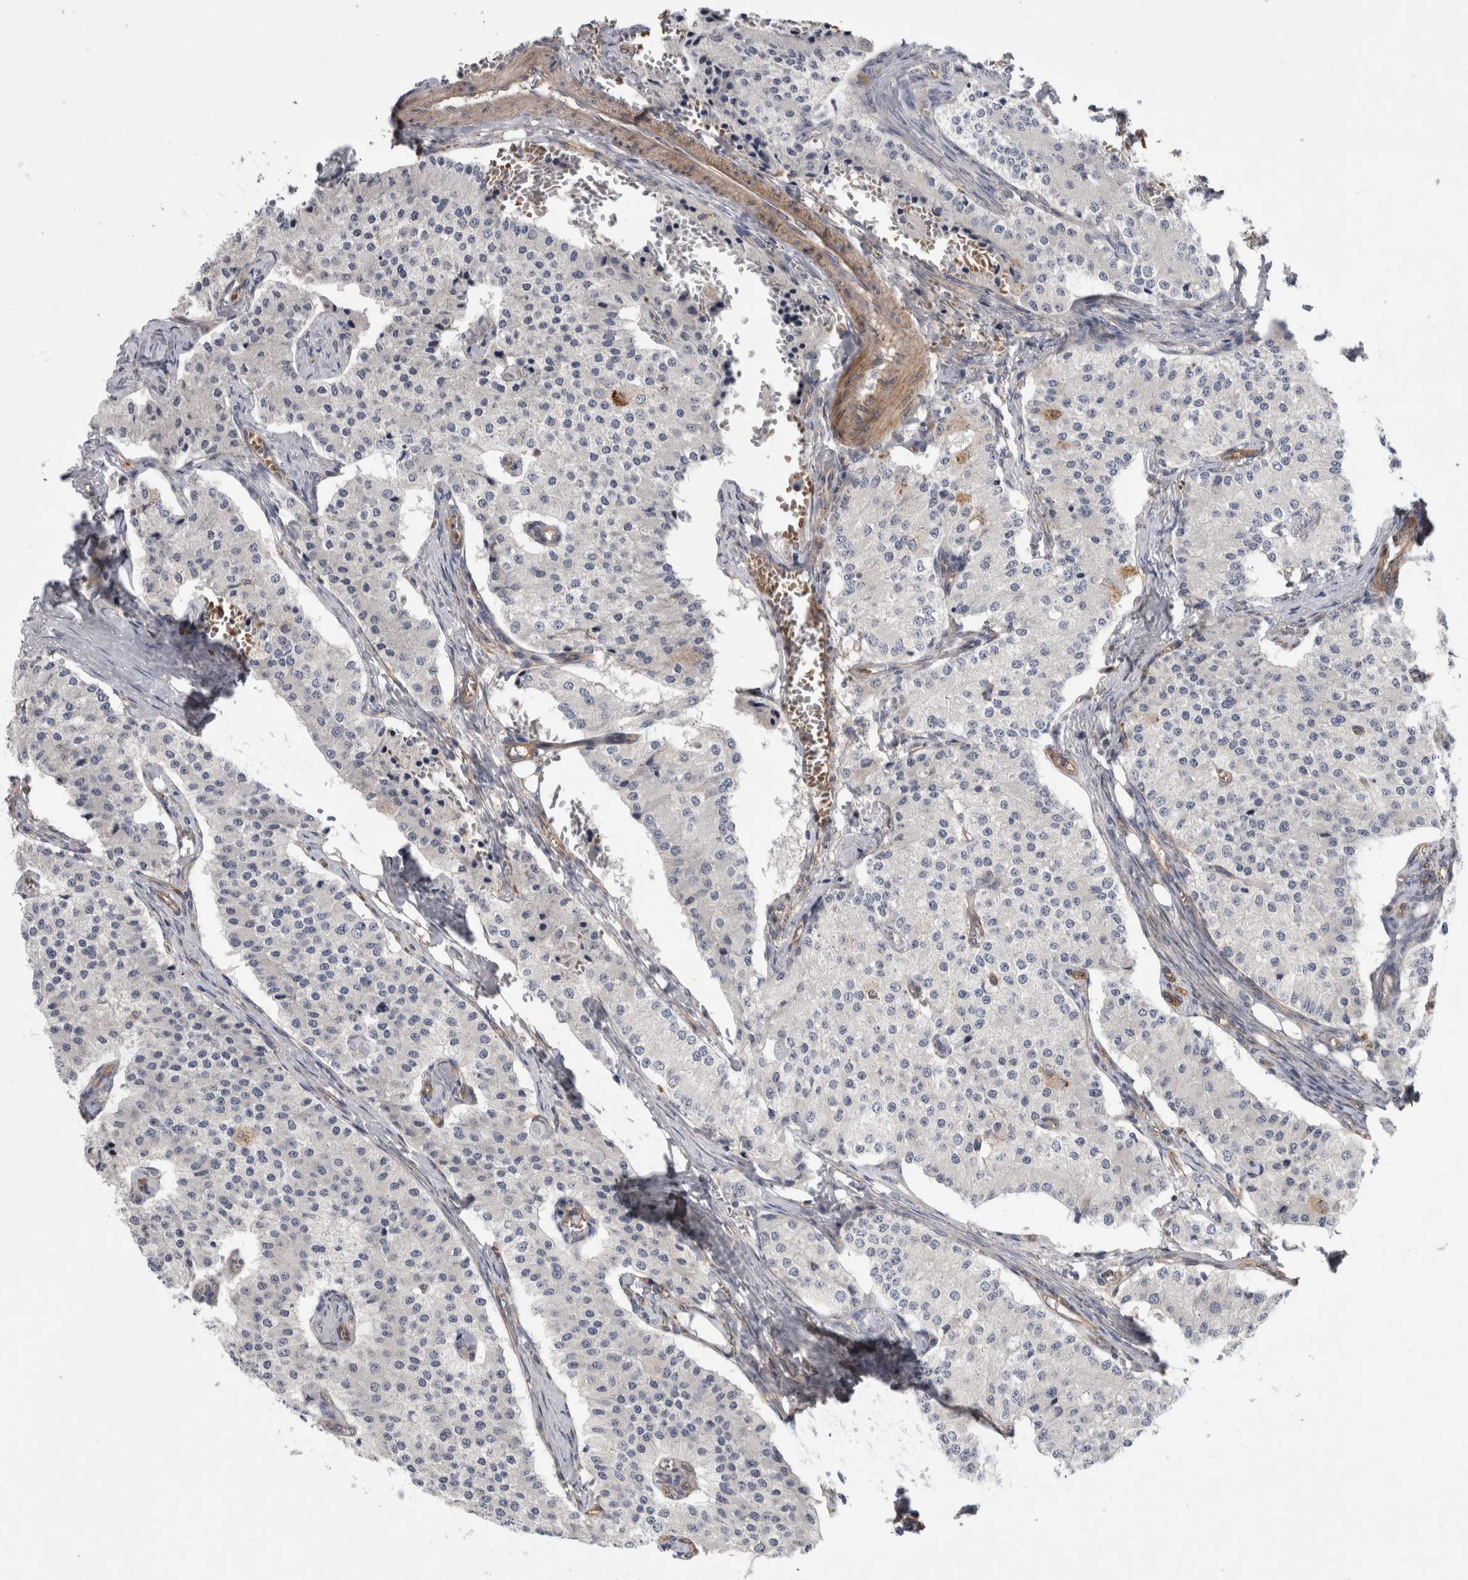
{"staining": {"intensity": "negative", "quantity": "none", "location": "none"}, "tissue": "carcinoid", "cell_type": "Tumor cells", "image_type": "cancer", "snomed": [{"axis": "morphology", "description": "Carcinoid, malignant, NOS"}, {"axis": "topography", "description": "Colon"}], "caption": "Tumor cells are negative for brown protein staining in carcinoid (malignant).", "gene": "ANKFY1", "patient": {"sex": "female", "age": 52}}